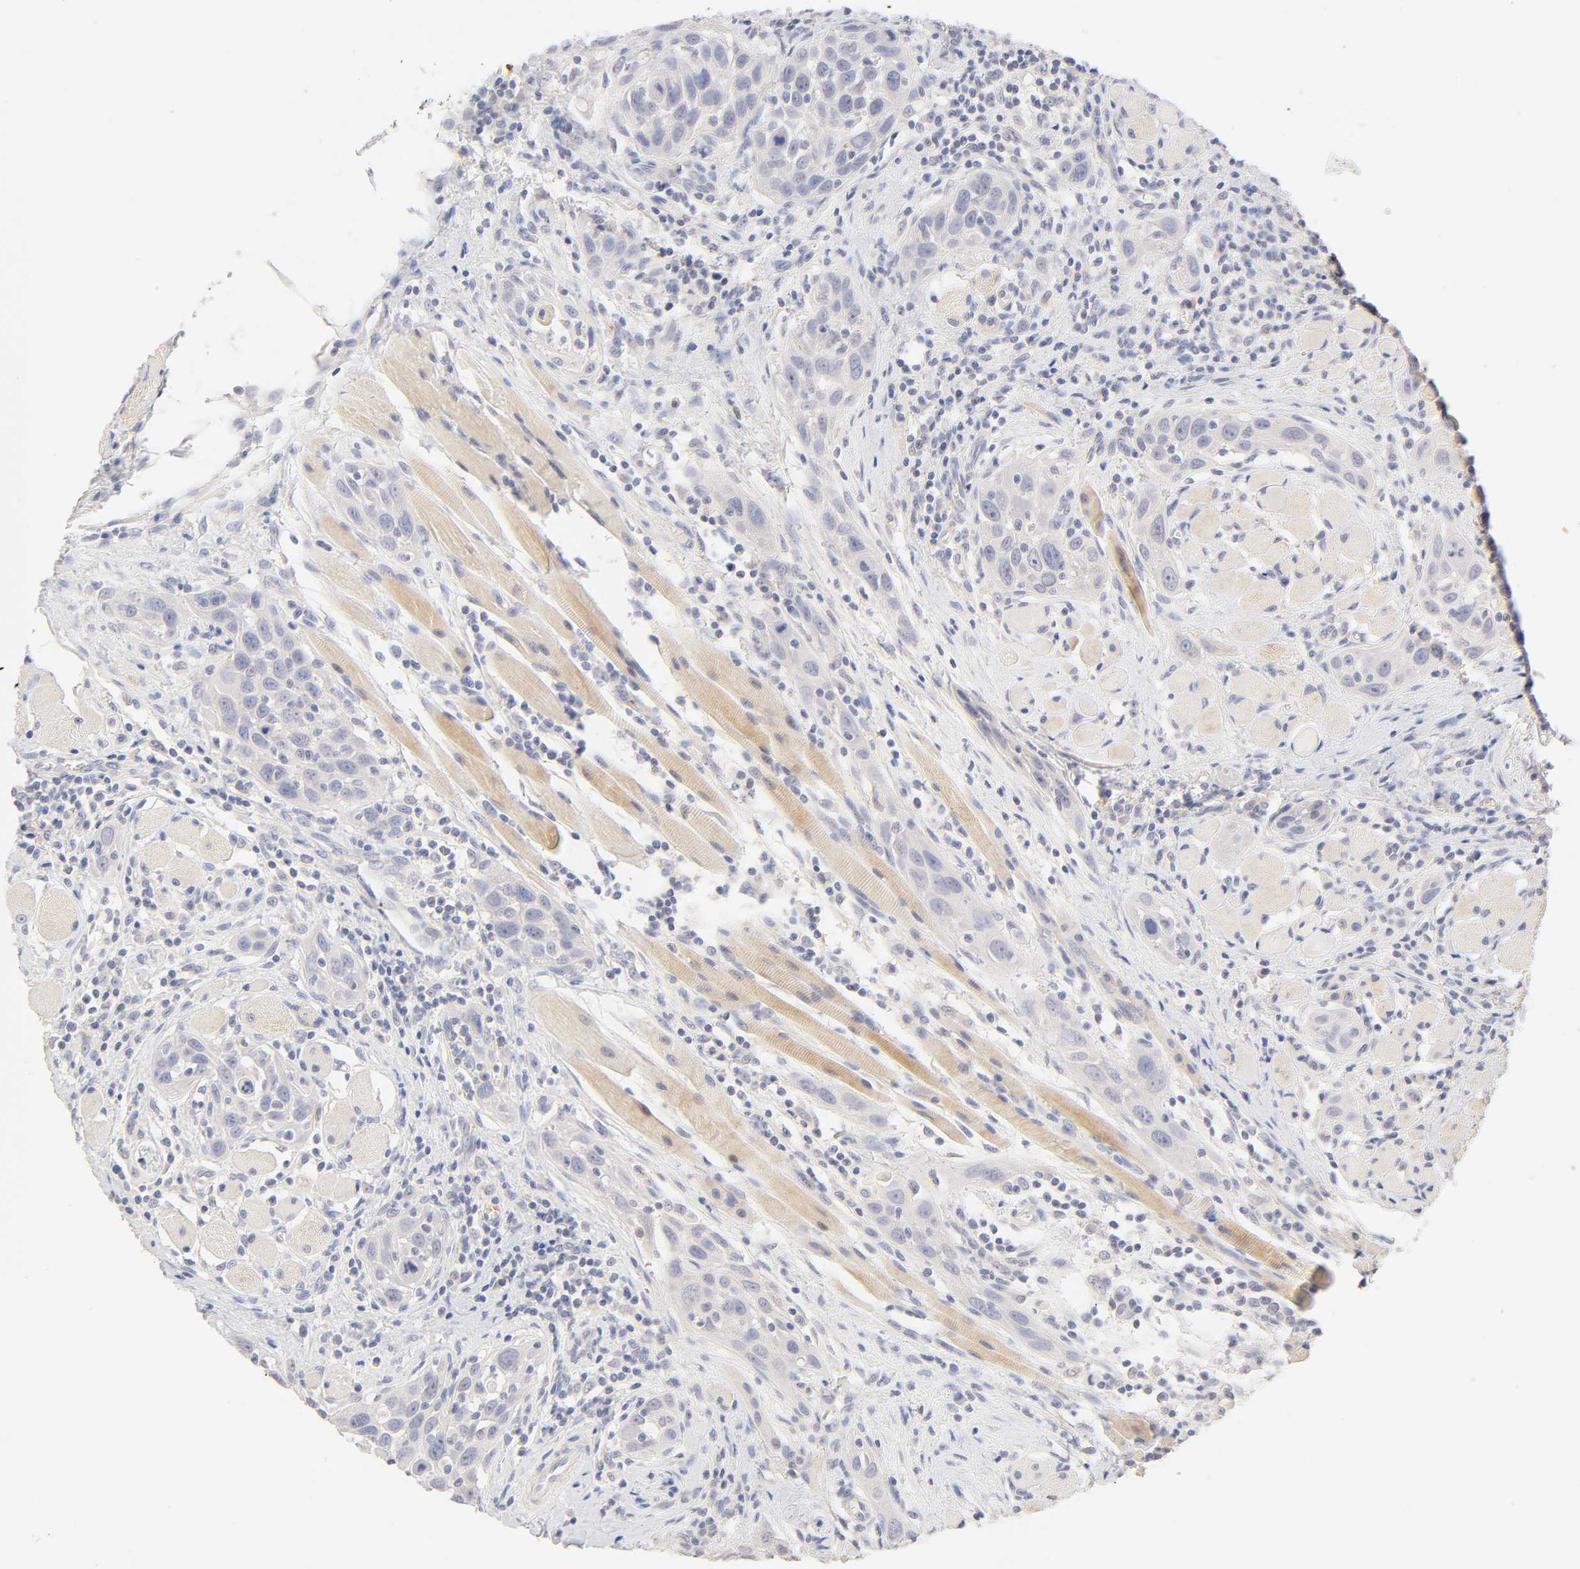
{"staining": {"intensity": "negative", "quantity": "none", "location": "none"}, "tissue": "head and neck cancer", "cell_type": "Tumor cells", "image_type": "cancer", "snomed": [{"axis": "morphology", "description": "Squamous cell carcinoma, NOS"}, {"axis": "topography", "description": "Oral tissue"}, {"axis": "topography", "description": "Head-Neck"}], "caption": "Immunohistochemical staining of head and neck cancer (squamous cell carcinoma) exhibits no significant positivity in tumor cells. (Immunohistochemistry, brightfield microscopy, high magnification).", "gene": "CYP4B1", "patient": {"sex": "female", "age": 50}}